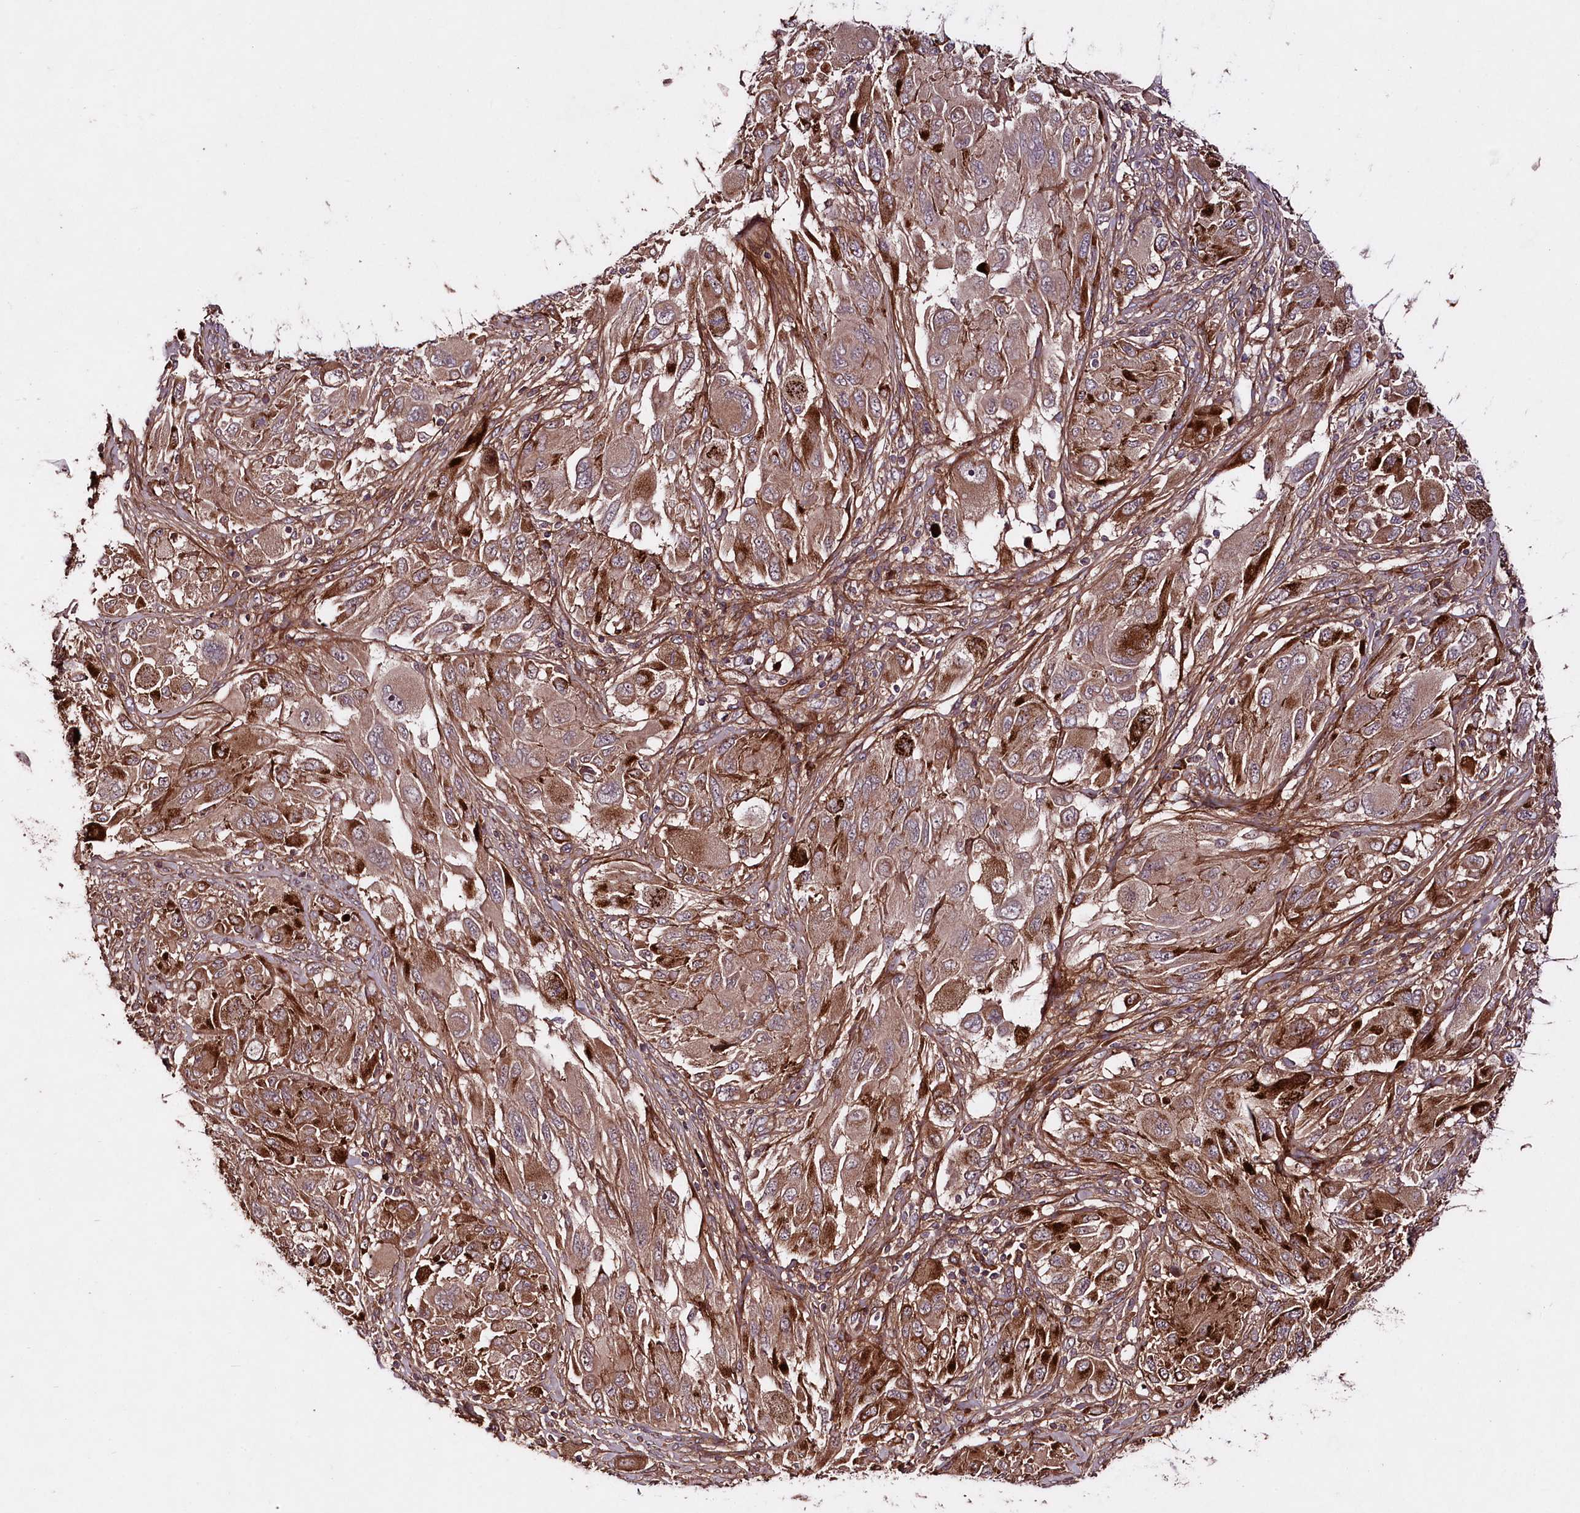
{"staining": {"intensity": "moderate", "quantity": ">75%", "location": "cytoplasmic/membranous"}, "tissue": "melanoma", "cell_type": "Tumor cells", "image_type": "cancer", "snomed": [{"axis": "morphology", "description": "Malignant melanoma, NOS"}, {"axis": "topography", "description": "Skin"}], "caption": "Melanoma was stained to show a protein in brown. There is medium levels of moderate cytoplasmic/membranous positivity in approximately >75% of tumor cells.", "gene": "TNPO3", "patient": {"sex": "female", "age": 91}}